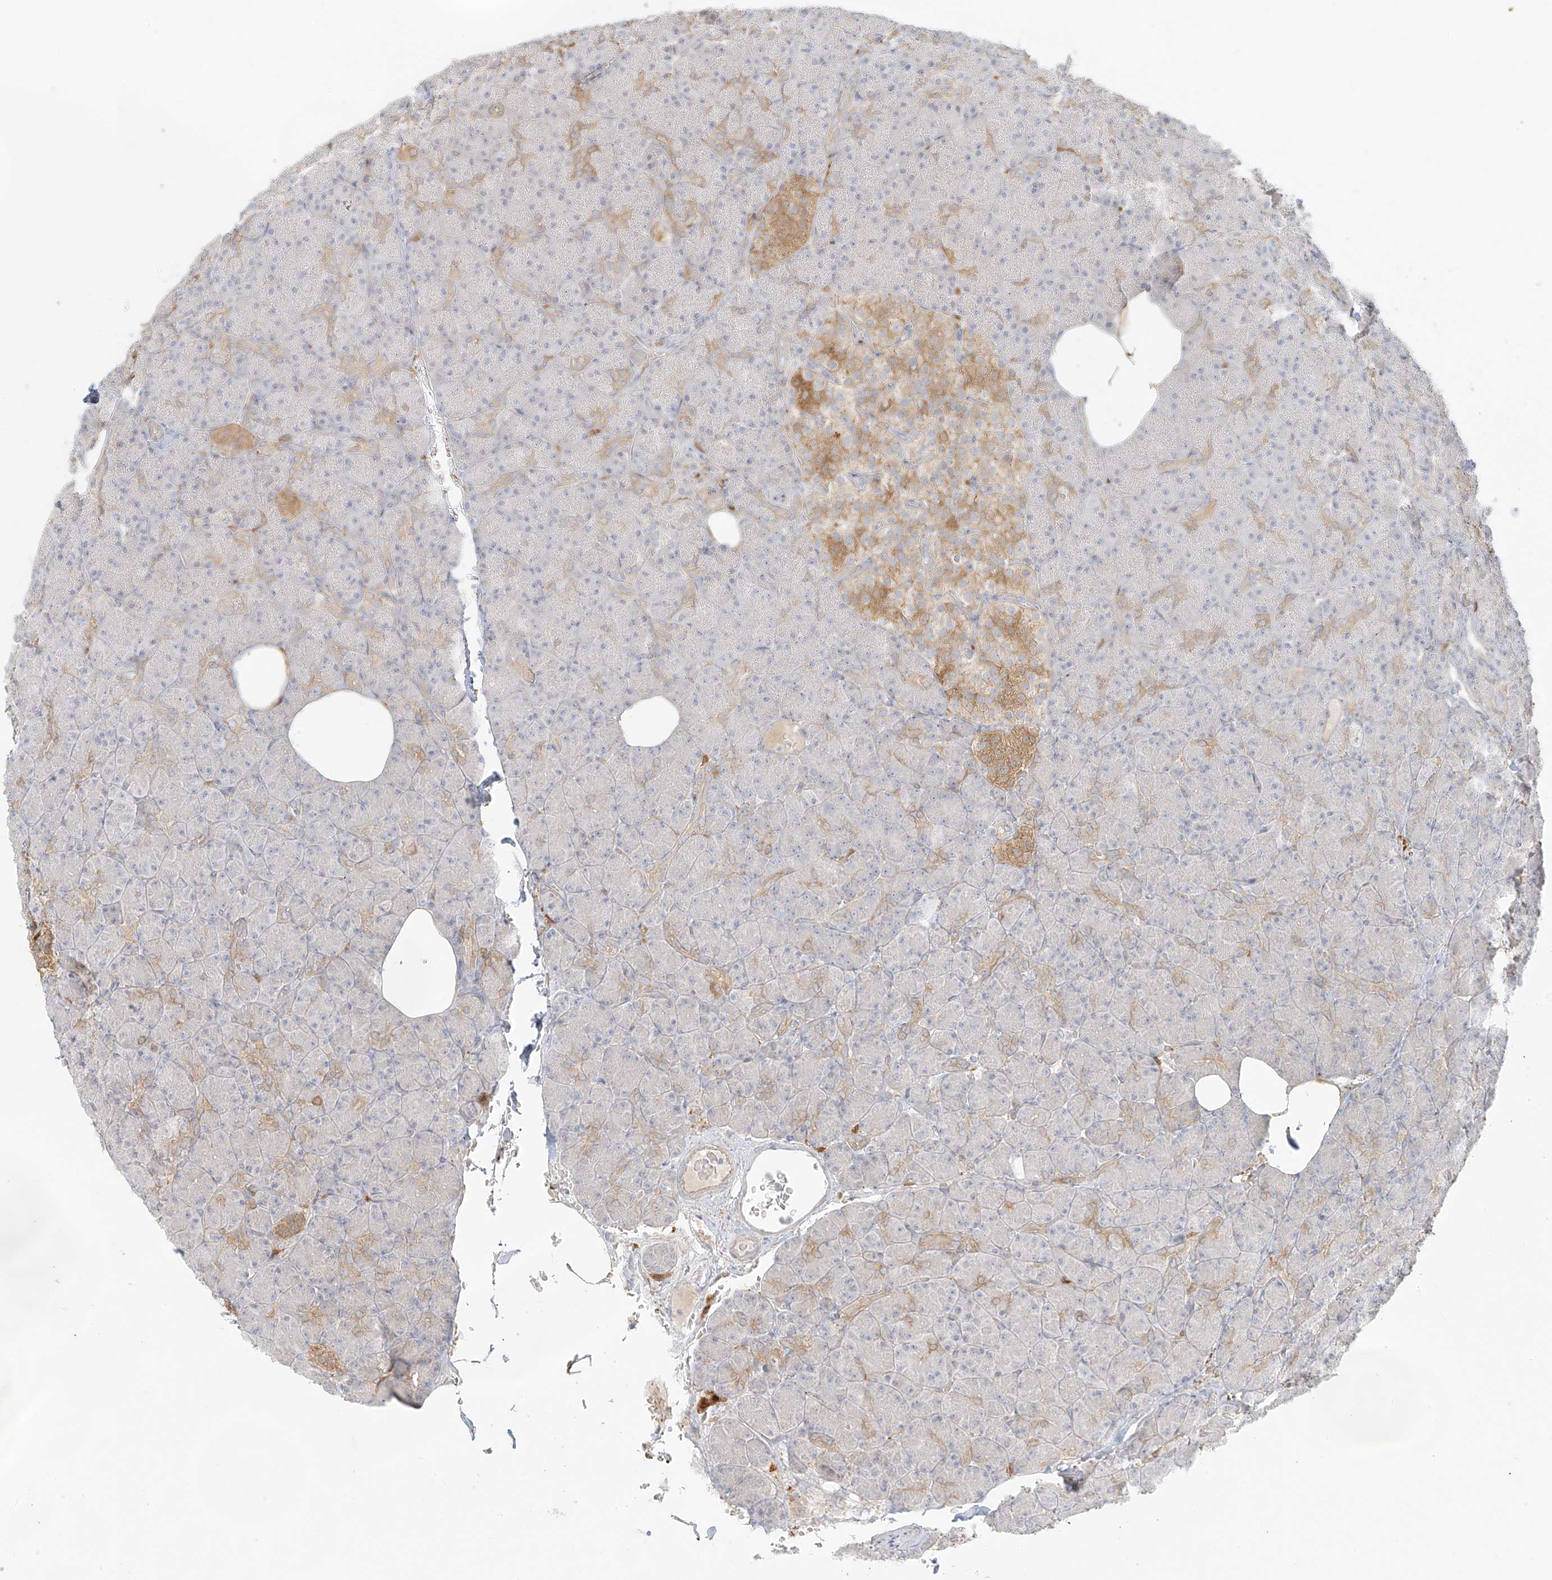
{"staining": {"intensity": "moderate", "quantity": "<25%", "location": "cytoplasmic/membranous"}, "tissue": "pancreas", "cell_type": "Exocrine glandular cells", "image_type": "normal", "snomed": [{"axis": "morphology", "description": "Normal tissue, NOS"}, {"axis": "topography", "description": "Pancreas"}], "caption": "Pancreas stained with a protein marker exhibits moderate staining in exocrine glandular cells.", "gene": "UPK1B", "patient": {"sex": "female", "age": 43}}